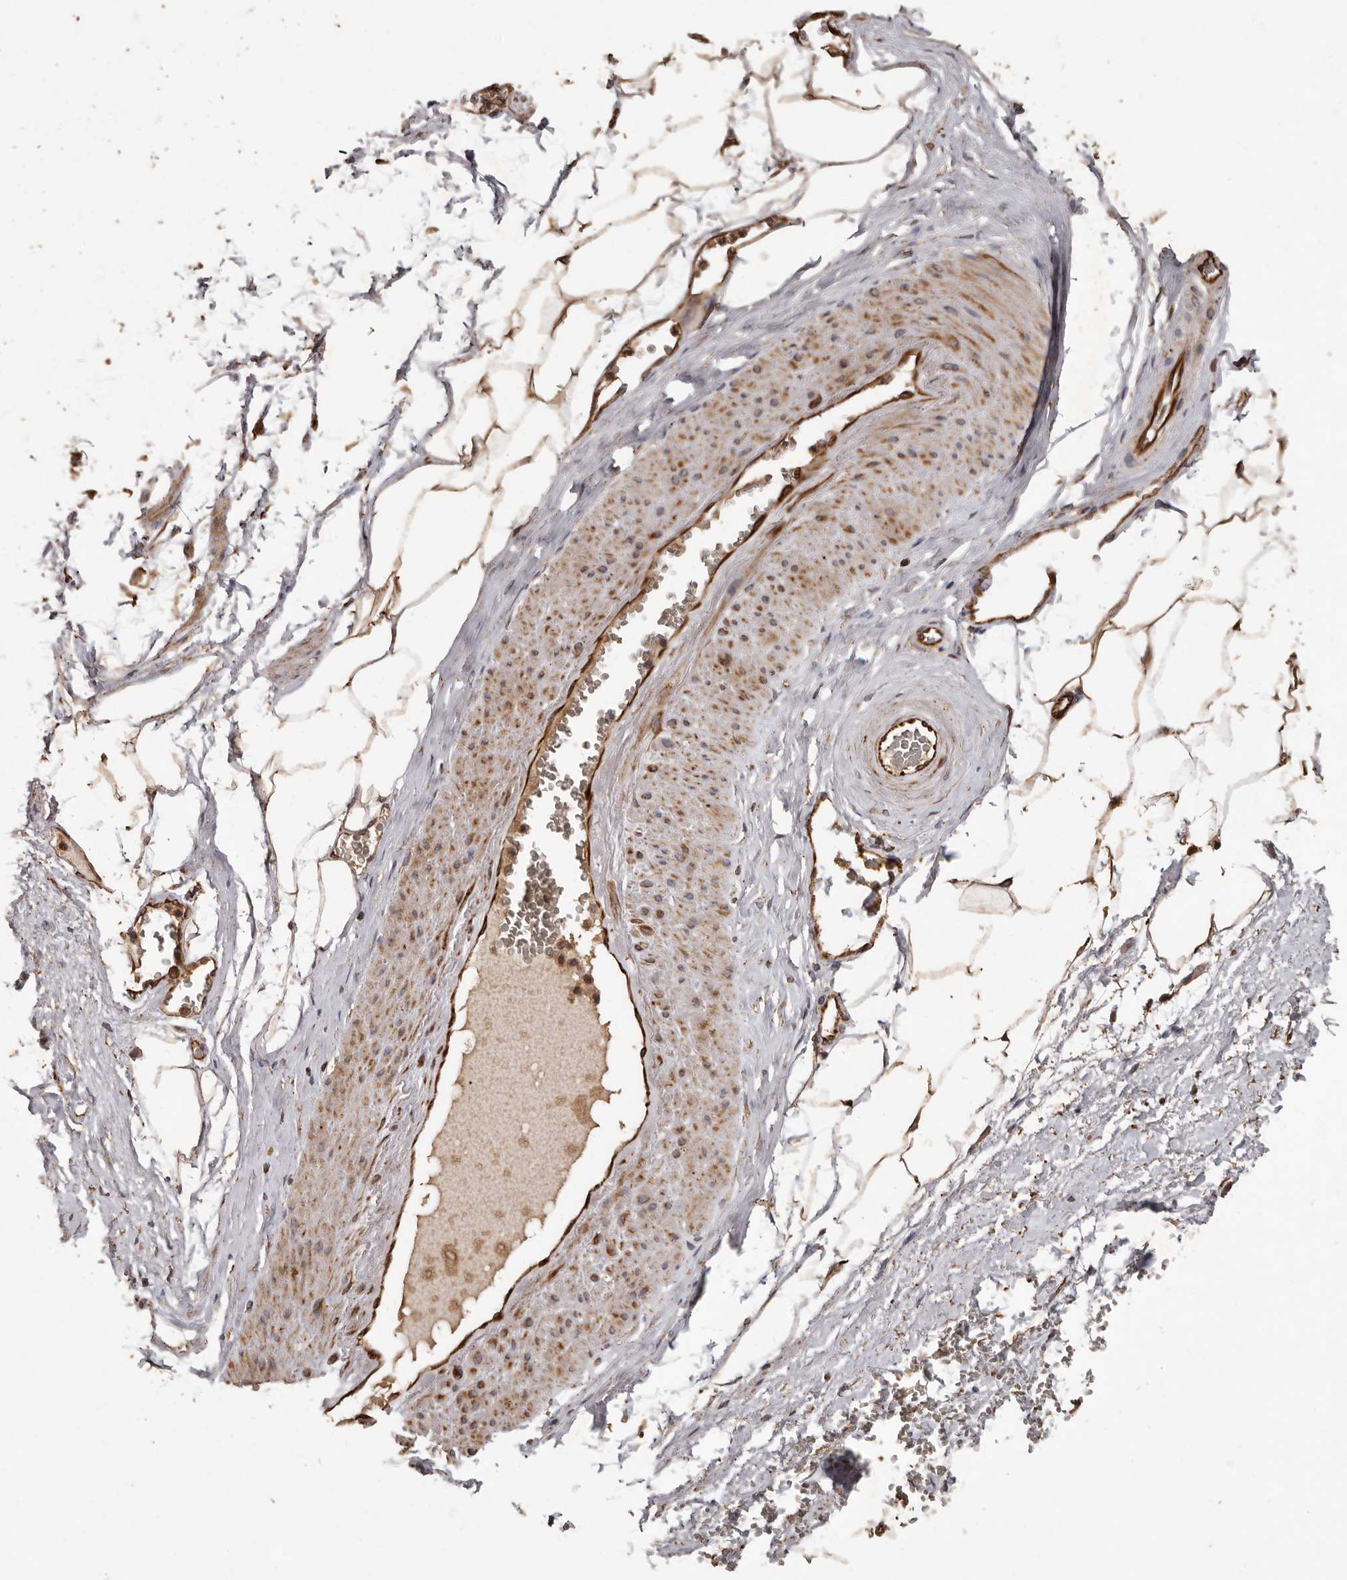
{"staining": {"intensity": "moderate", "quantity": "25%-75%", "location": "cytoplasmic/membranous"}, "tissue": "adipose tissue", "cell_type": "Adipocytes", "image_type": "normal", "snomed": [{"axis": "morphology", "description": "Normal tissue, NOS"}, {"axis": "morphology", "description": "Adenocarcinoma, Low grade"}, {"axis": "topography", "description": "Prostate"}, {"axis": "topography", "description": "Peripheral nerve tissue"}], "caption": "An immunohistochemistry micrograph of normal tissue is shown. Protein staining in brown labels moderate cytoplasmic/membranous positivity in adipose tissue within adipocytes.", "gene": "BRAT1", "patient": {"sex": "male", "age": 63}}